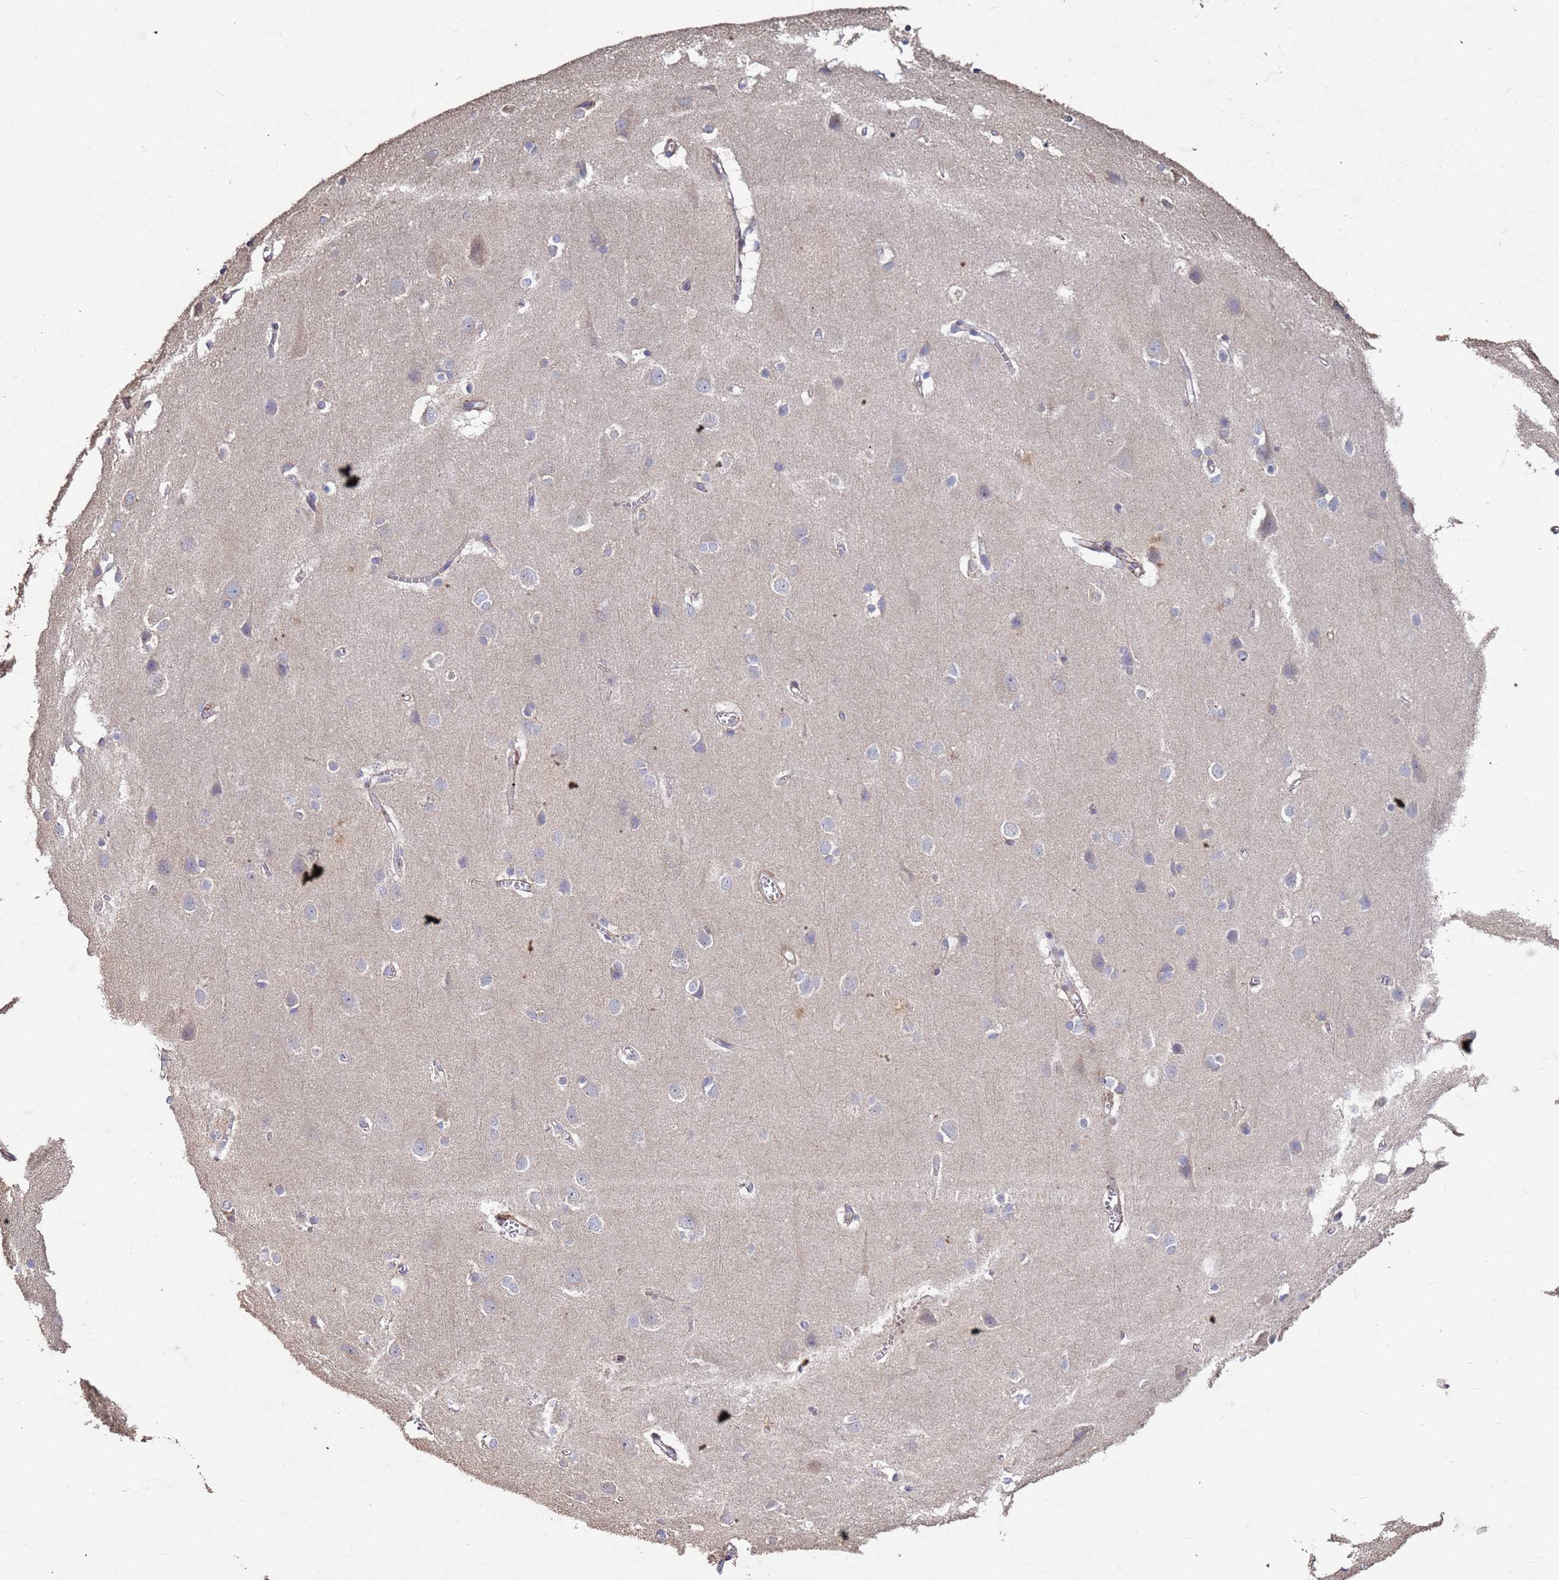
{"staining": {"intensity": "negative", "quantity": "none", "location": "none"}, "tissue": "cerebral cortex", "cell_type": "Endothelial cells", "image_type": "normal", "snomed": [{"axis": "morphology", "description": "Normal tissue, NOS"}, {"axis": "topography", "description": "Cerebral cortex"}], "caption": "An immunohistochemistry (IHC) micrograph of unremarkable cerebral cortex is shown. There is no staining in endothelial cells of cerebral cortex.", "gene": "SLC25A15", "patient": {"sex": "male", "age": 37}}